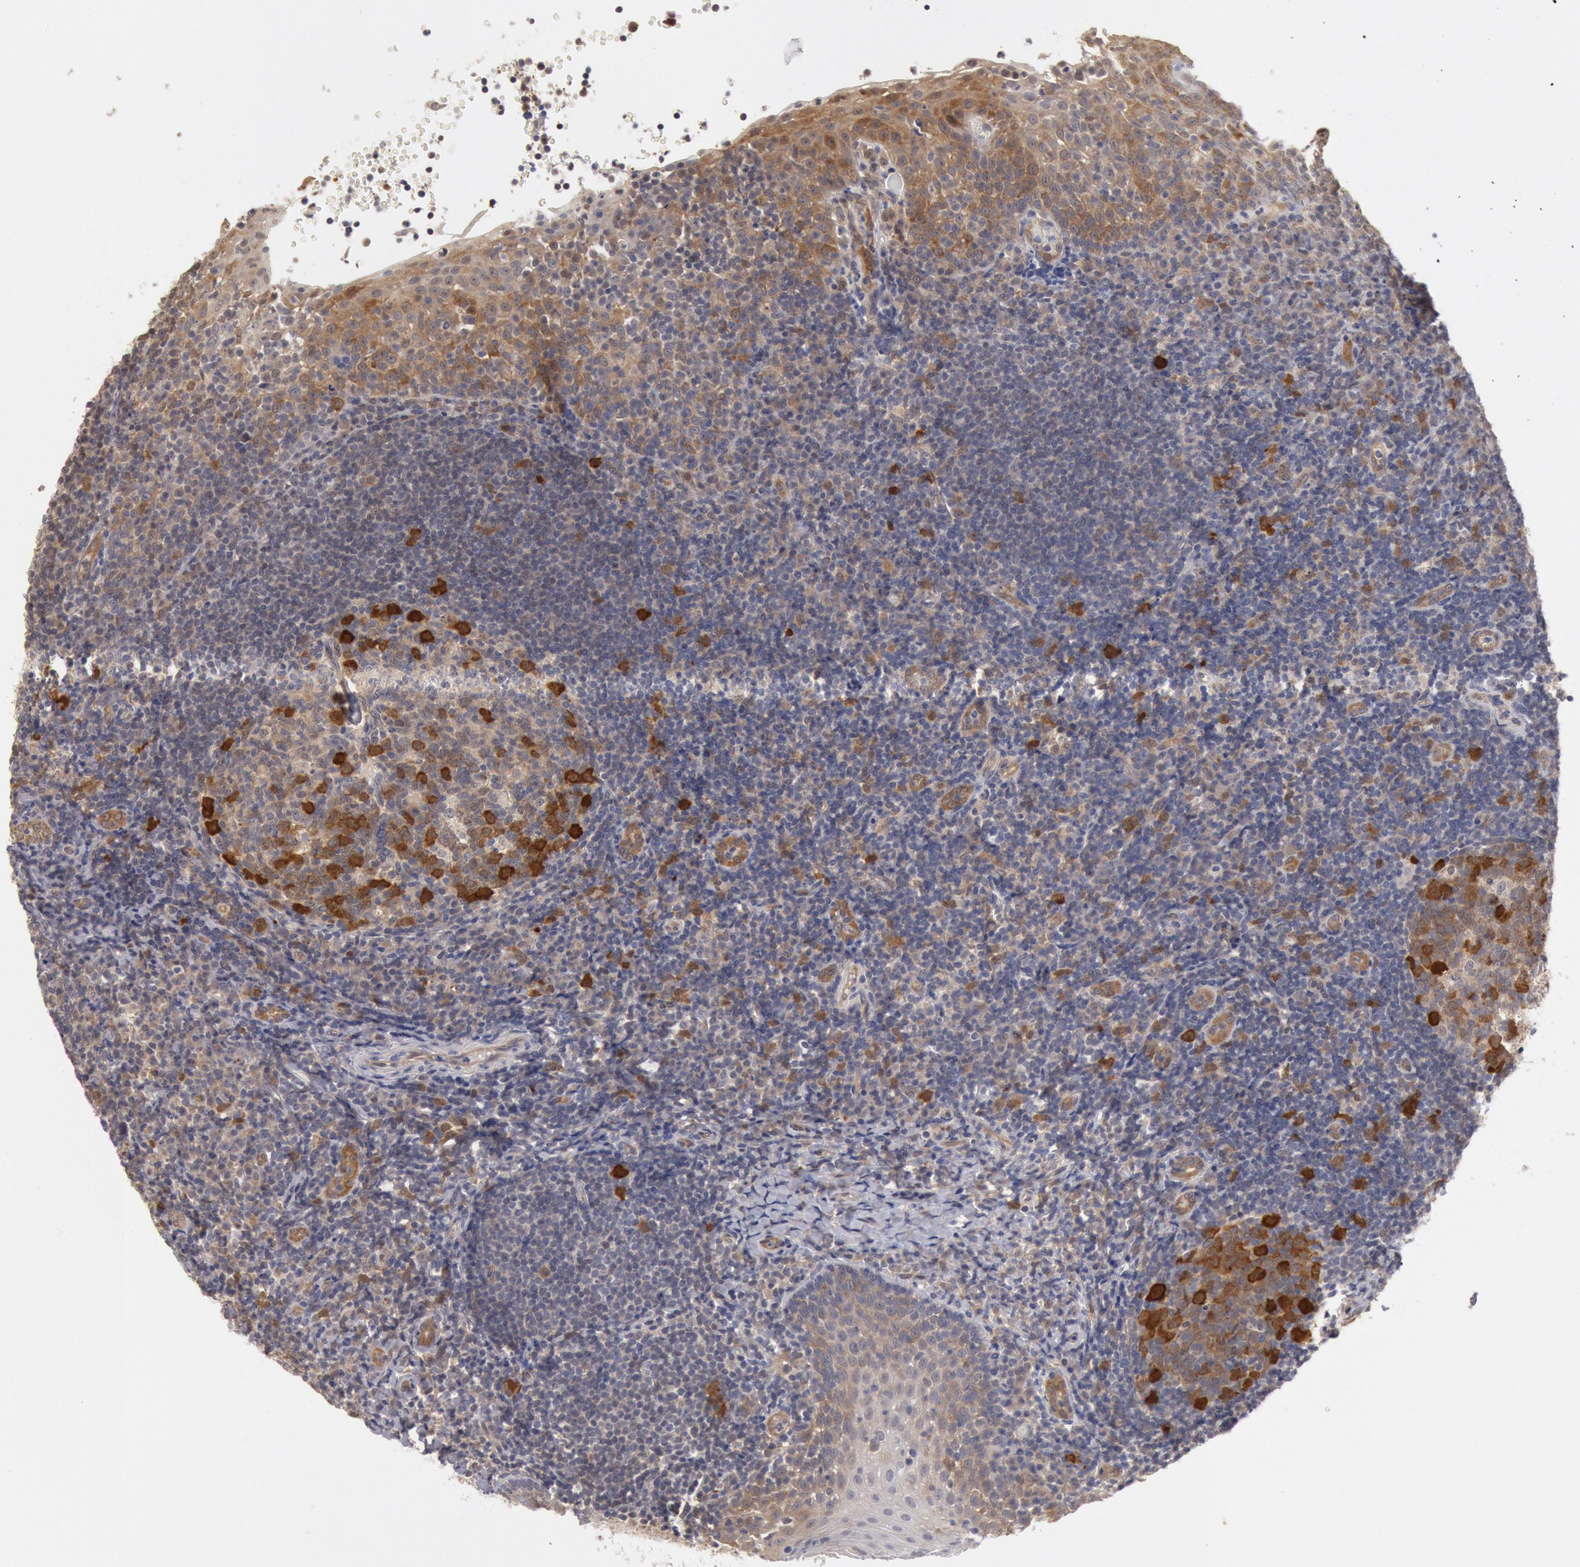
{"staining": {"intensity": "strong", "quantity": "<25%", "location": "cytoplasmic/membranous"}, "tissue": "tonsil", "cell_type": "Germinal center cells", "image_type": "normal", "snomed": [{"axis": "morphology", "description": "Normal tissue, NOS"}, {"axis": "topography", "description": "Tonsil"}], "caption": "Immunohistochemical staining of normal tonsil exhibits <25% levels of strong cytoplasmic/membranous protein positivity in approximately <25% of germinal center cells.", "gene": "DNAJA1", "patient": {"sex": "female", "age": 40}}